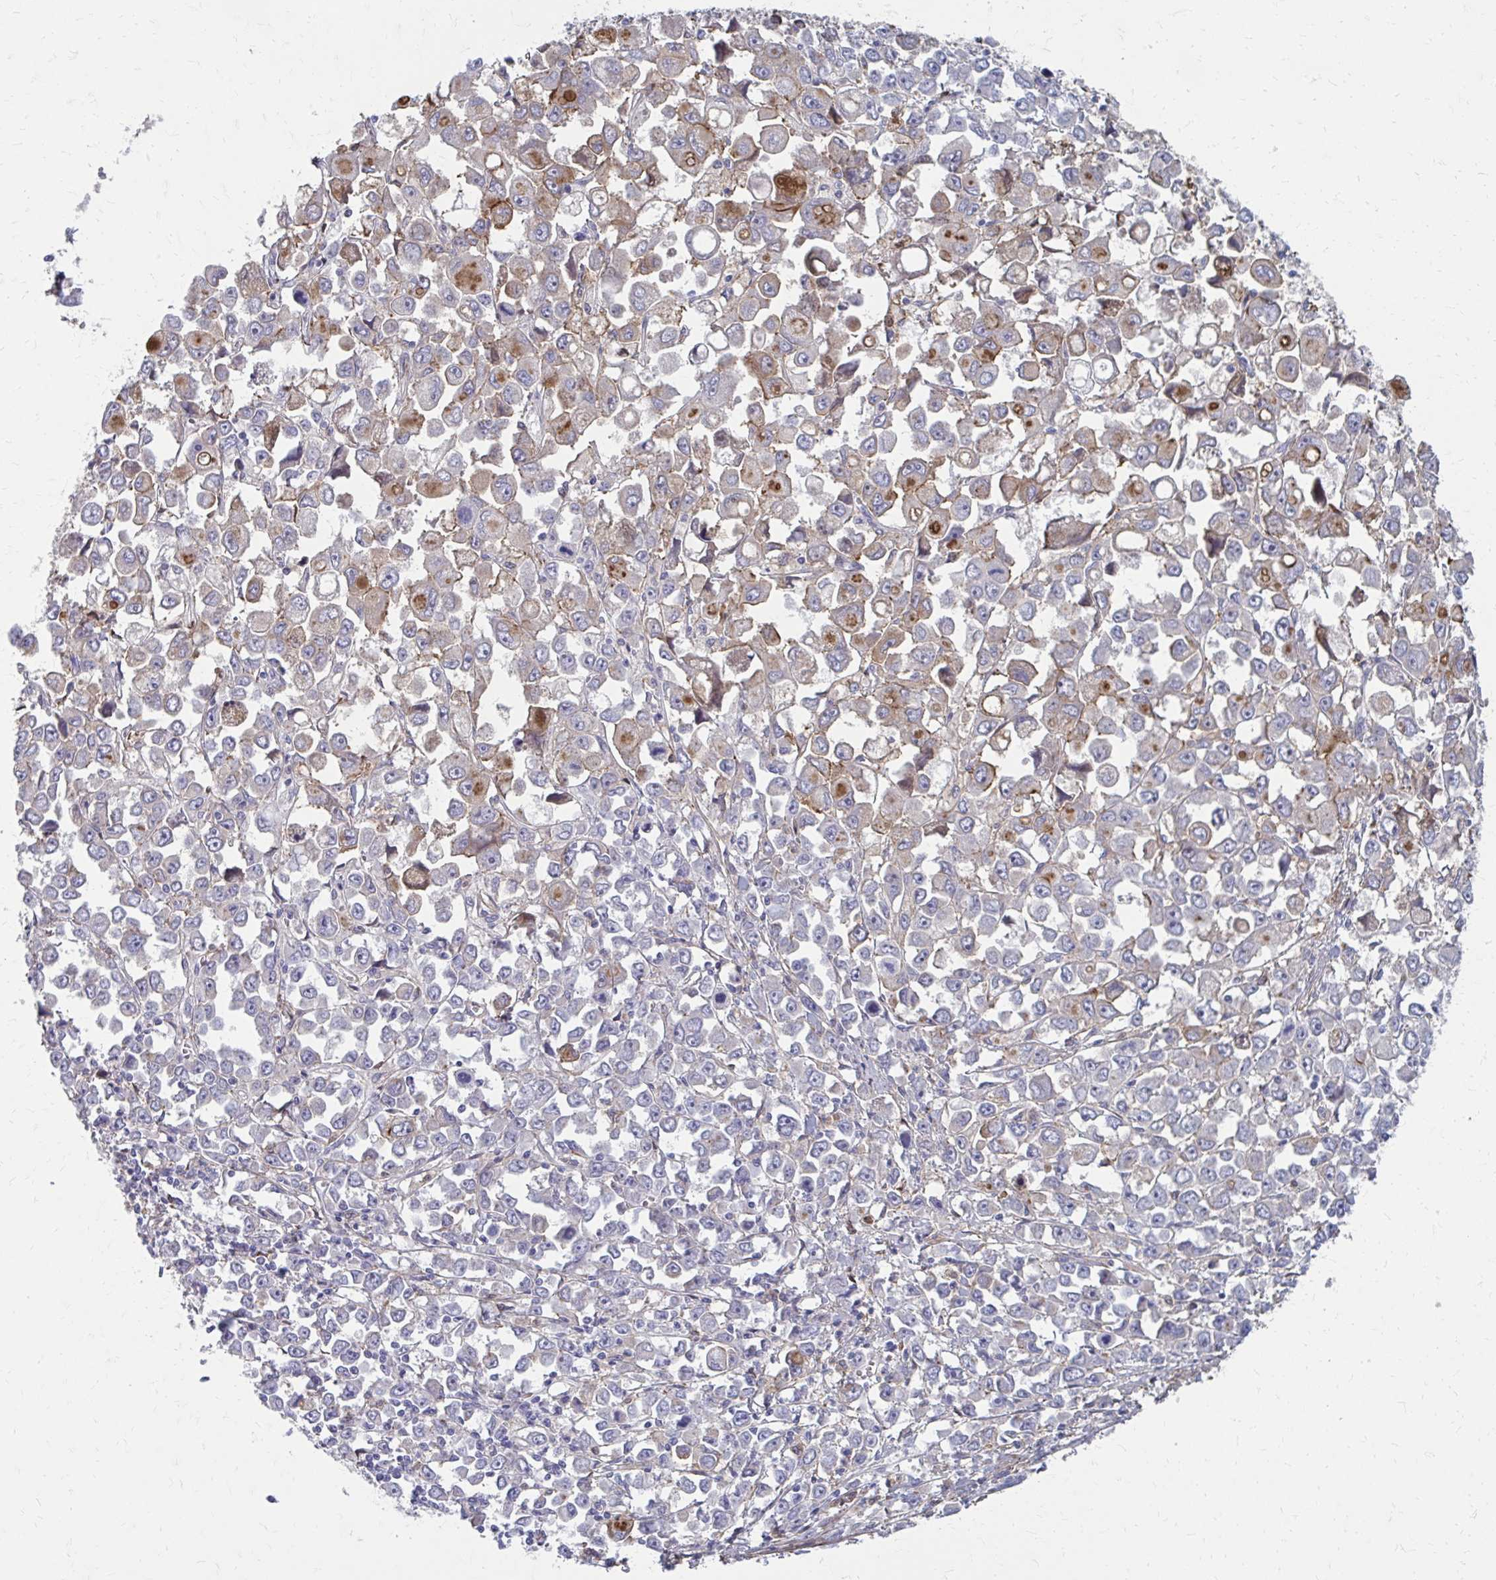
{"staining": {"intensity": "weak", "quantity": "<25%", "location": "cytoplasmic/membranous"}, "tissue": "stomach cancer", "cell_type": "Tumor cells", "image_type": "cancer", "snomed": [{"axis": "morphology", "description": "Adenocarcinoma, NOS"}, {"axis": "topography", "description": "Stomach, upper"}], "caption": "This histopathology image is of stomach cancer stained with immunohistochemistry (IHC) to label a protein in brown with the nuclei are counter-stained blue. There is no expression in tumor cells.", "gene": "MMP14", "patient": {"sex": "male", "age": 70}}